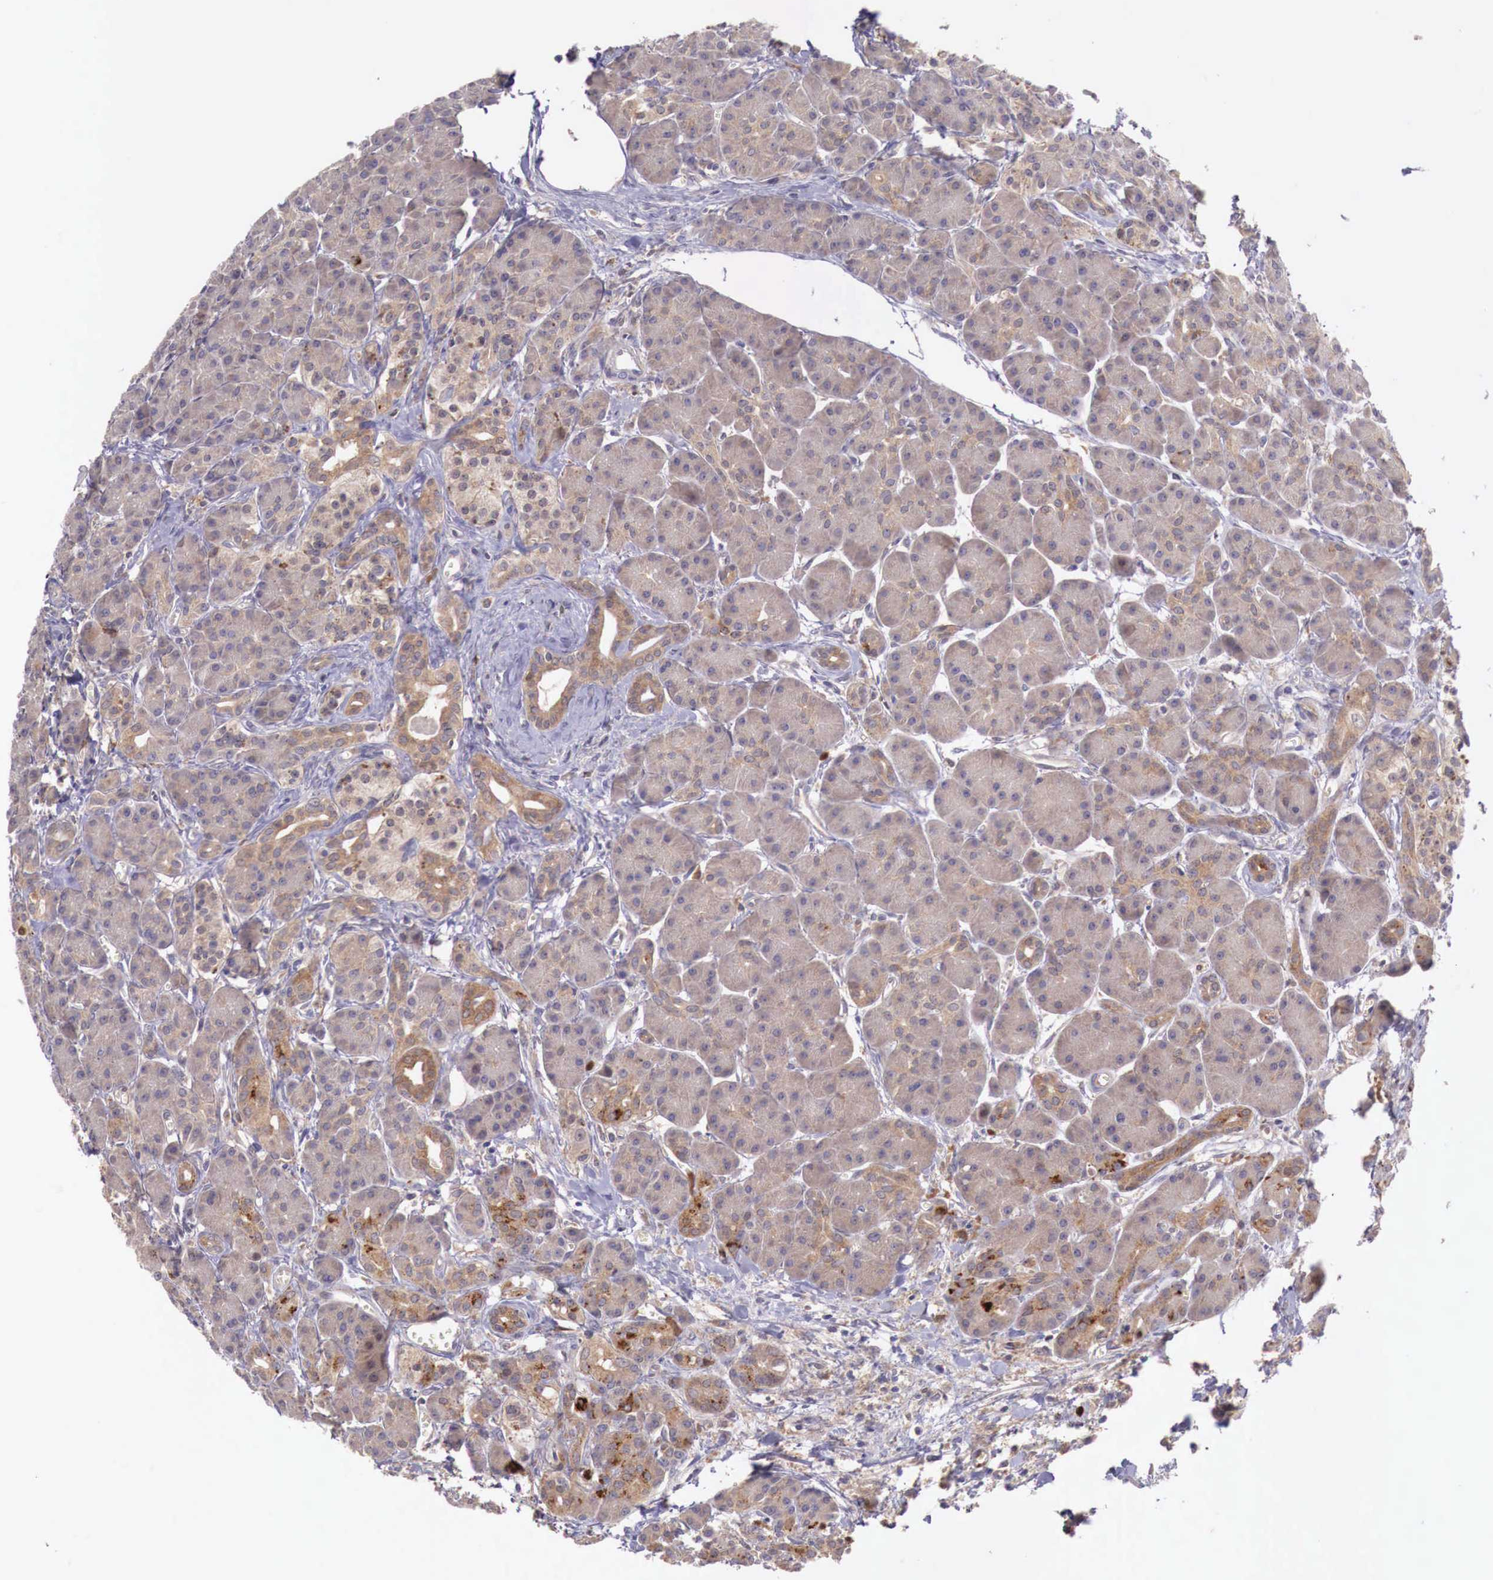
{"staining": {"intensity": "weak", "quantity": ">75%", "location": "cytoplasmic/membranous"}, "tissue": "pancreas", "cell_type": "Exocrine glandular cells", "image_type": "normal", "snomed": [{"axis": "morphology", "description": "Normal tissue, NOS"}, {"axis": "topography", "description": "Pancreas"}], "caption": "High-power microscopy captured an IHC histopathology image of unremarkable pancreas, revealing weak cytoplasmic/membranous staining in approximately >75% of exocrine glandular cells. (IHC, brightfield microscopy, high magnification).", "gene": "GAB2", "patient": {"sex": "male", "age": 73}}